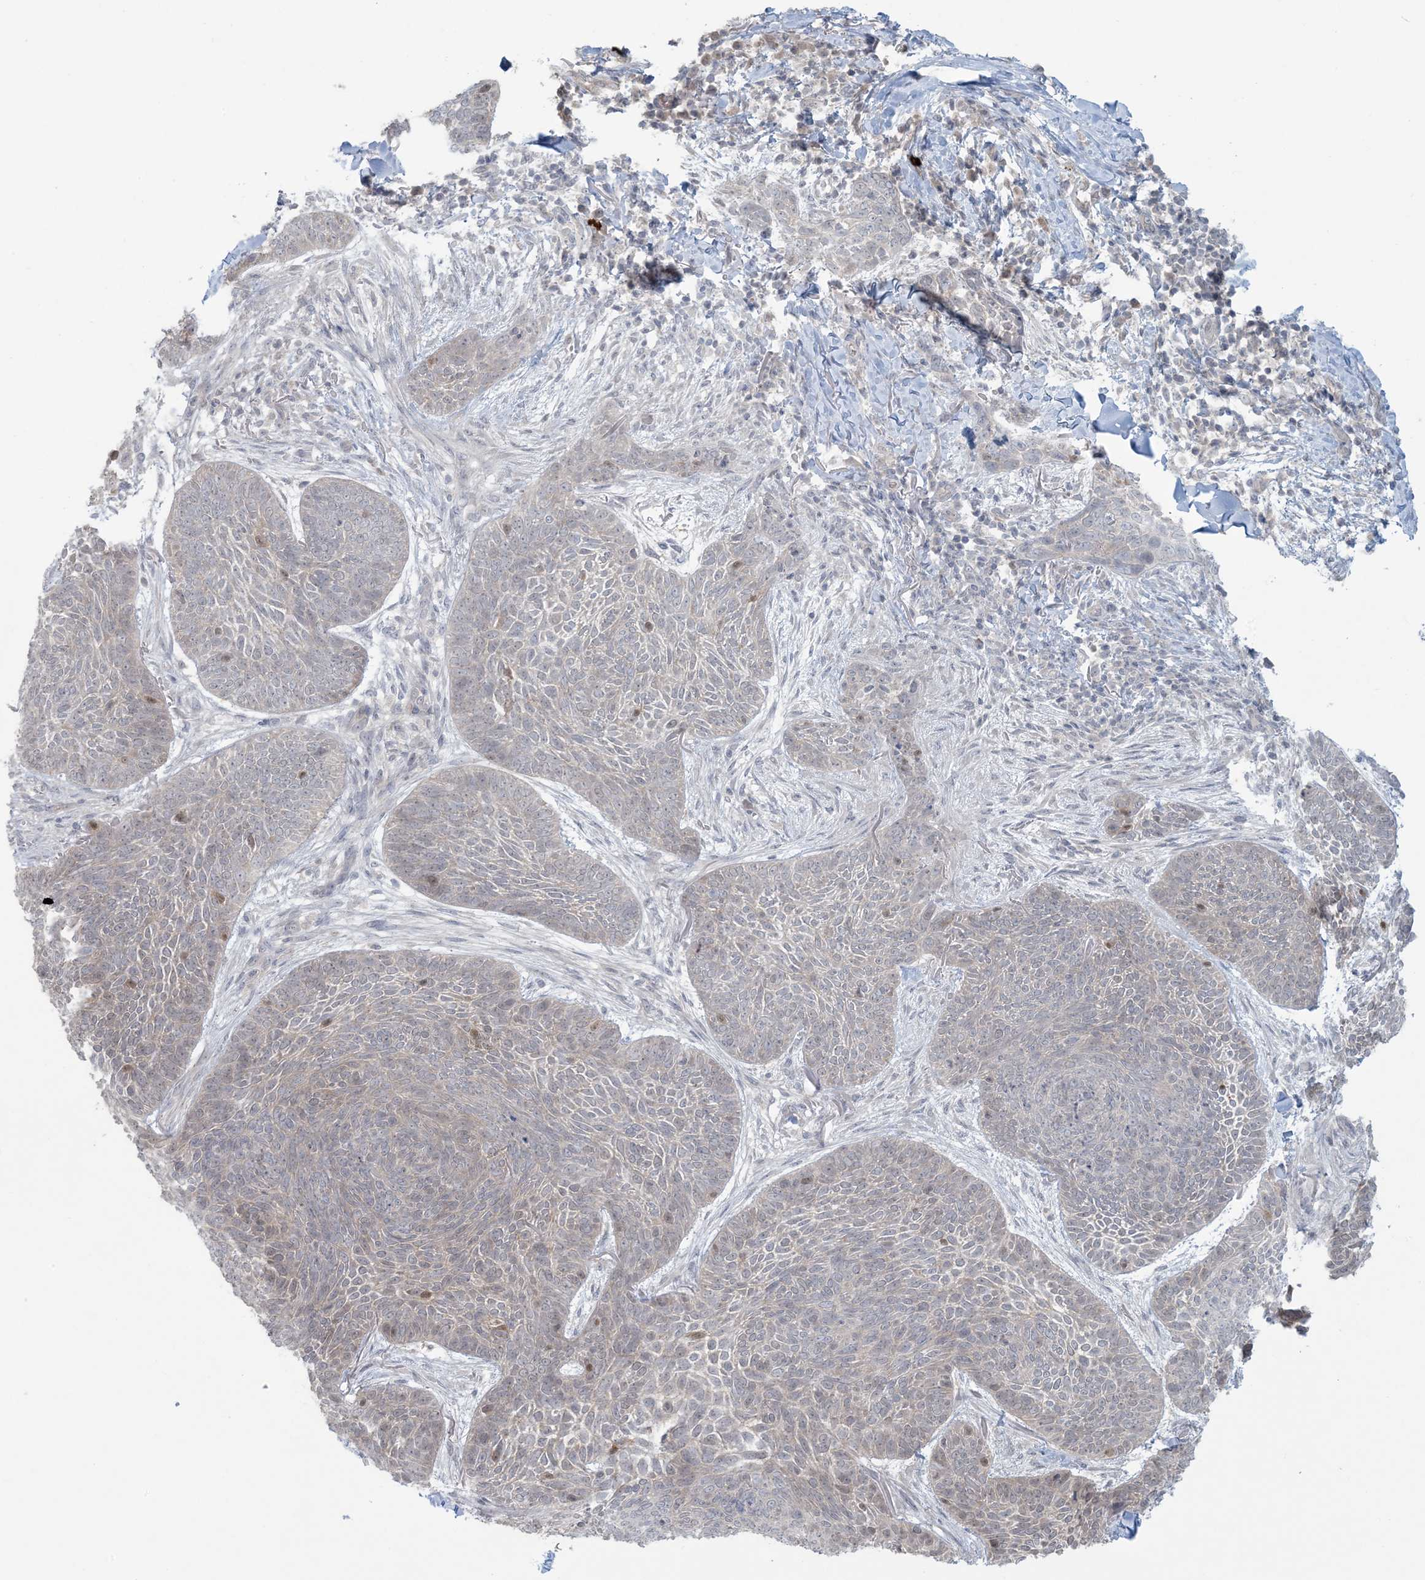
{"staining": {"intensity": "weak", "quantity": "<25%", "location": "nuclear"}, "tissue": "skin cancer", "cell_type": "Tumor cells", "image_type": "cancer", "snomed": [{"axis": "morphology", "description": "Basal cell carcinoma"}, {"axis": "topography", "description": "Skin"}], "caption": "Immunohistochemistry photomicrograph of skin cancer (basal cell carcinoma) stained for a protein (brown), which exhibits no positivity in tumor cells.", "gene": "NRBP2", "patient": {"sex": "male", "age": 85}}